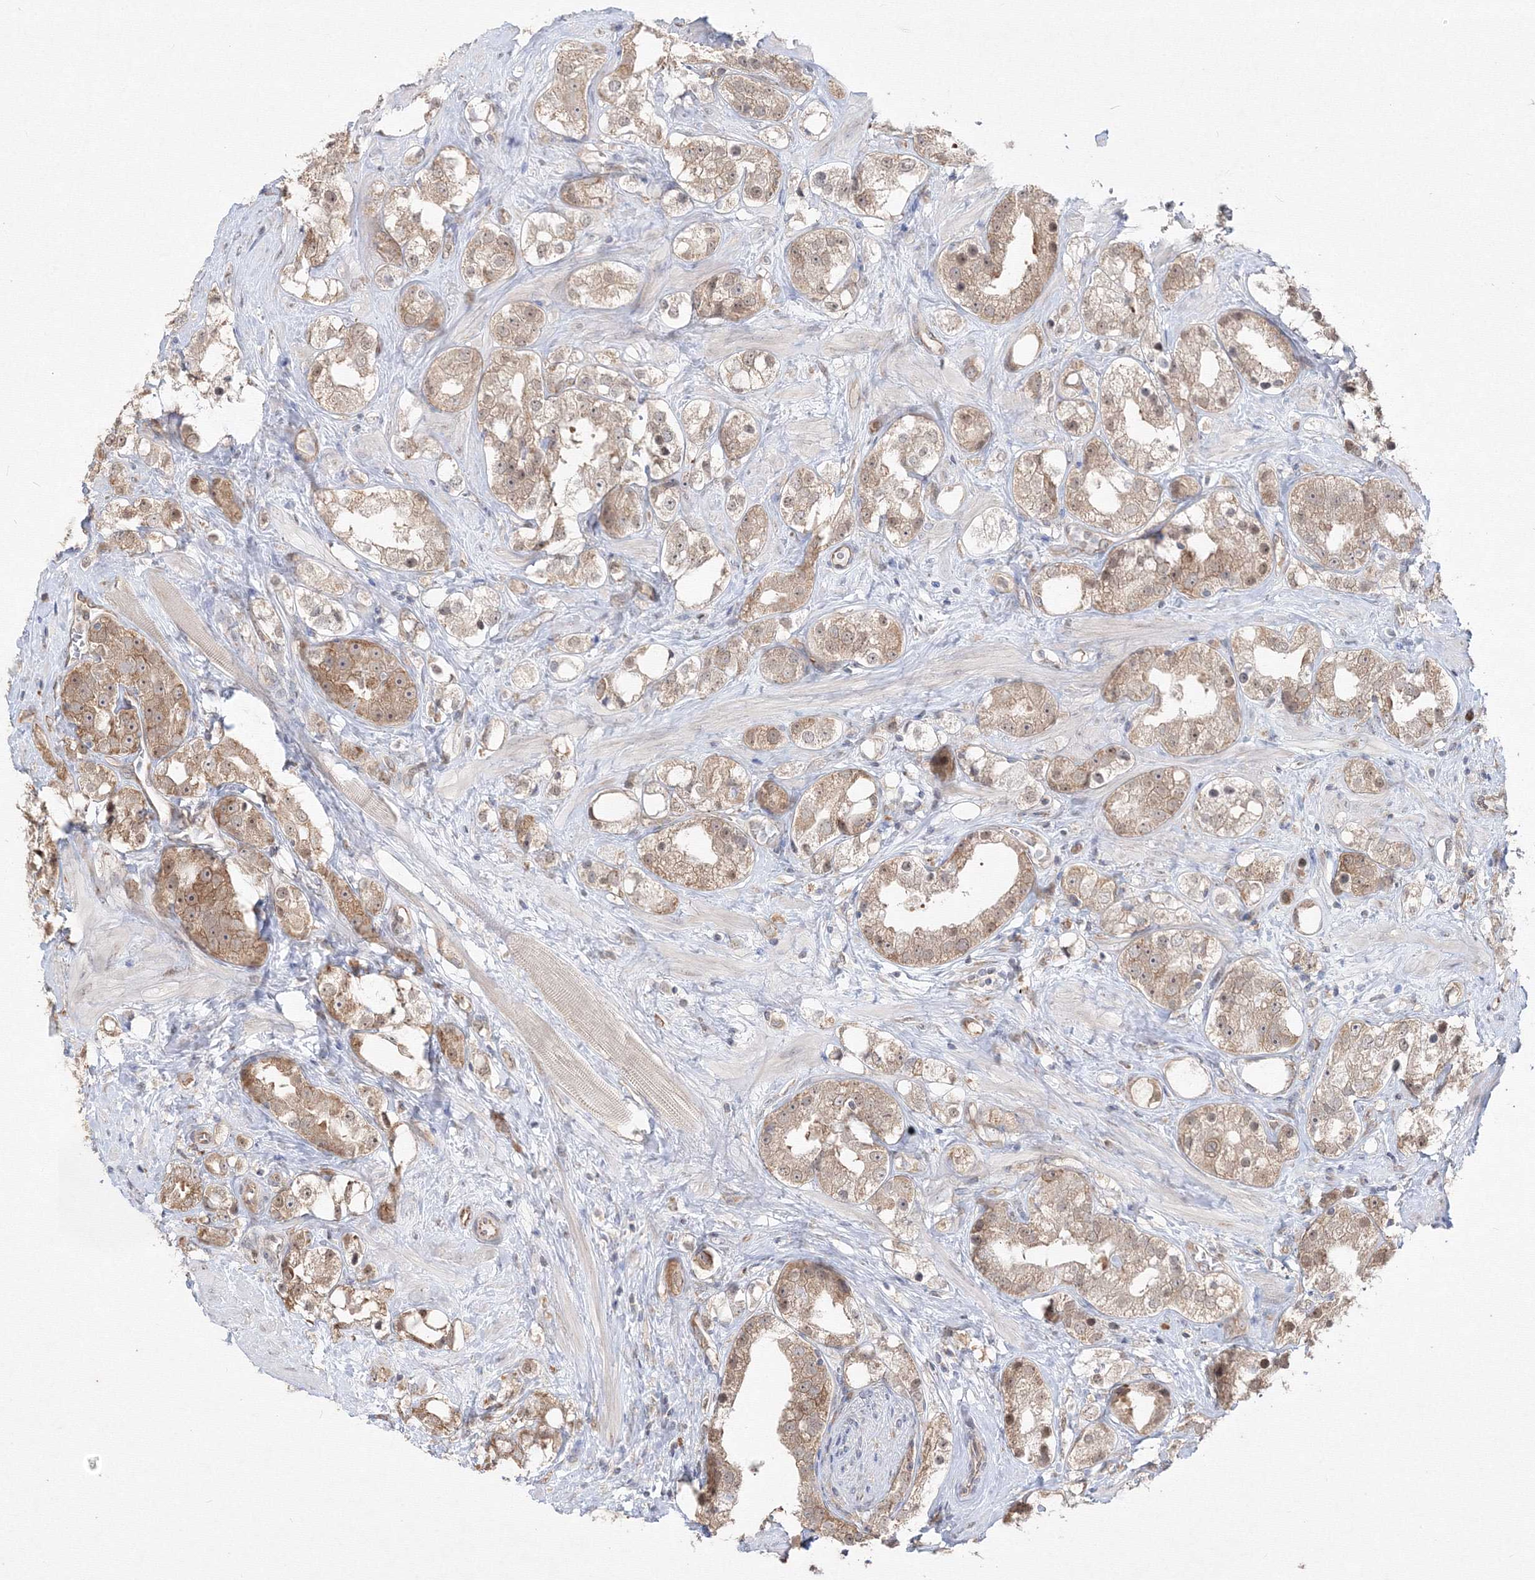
{"staining": {"intensity": "weak", "quantity": ">75%", "location": "cytoplasmic/membranous"}, "tissue": "prostate cancer", "cell_type": "Tumor cells", "image_type": "cancer", "snomed": [{"axis": "morphology", "description": "Adenocarcinoma, NOS"}, {"axis": "topography", "description": "Prostate"}], "caption": "Prostate cancer (adenocarcinoma) stained for a protein reveals weak cytoplasmic/membranous positivity in tumor cells.", "gene": "FBXL8", "patient": {"sex": "male", "age": 79}}